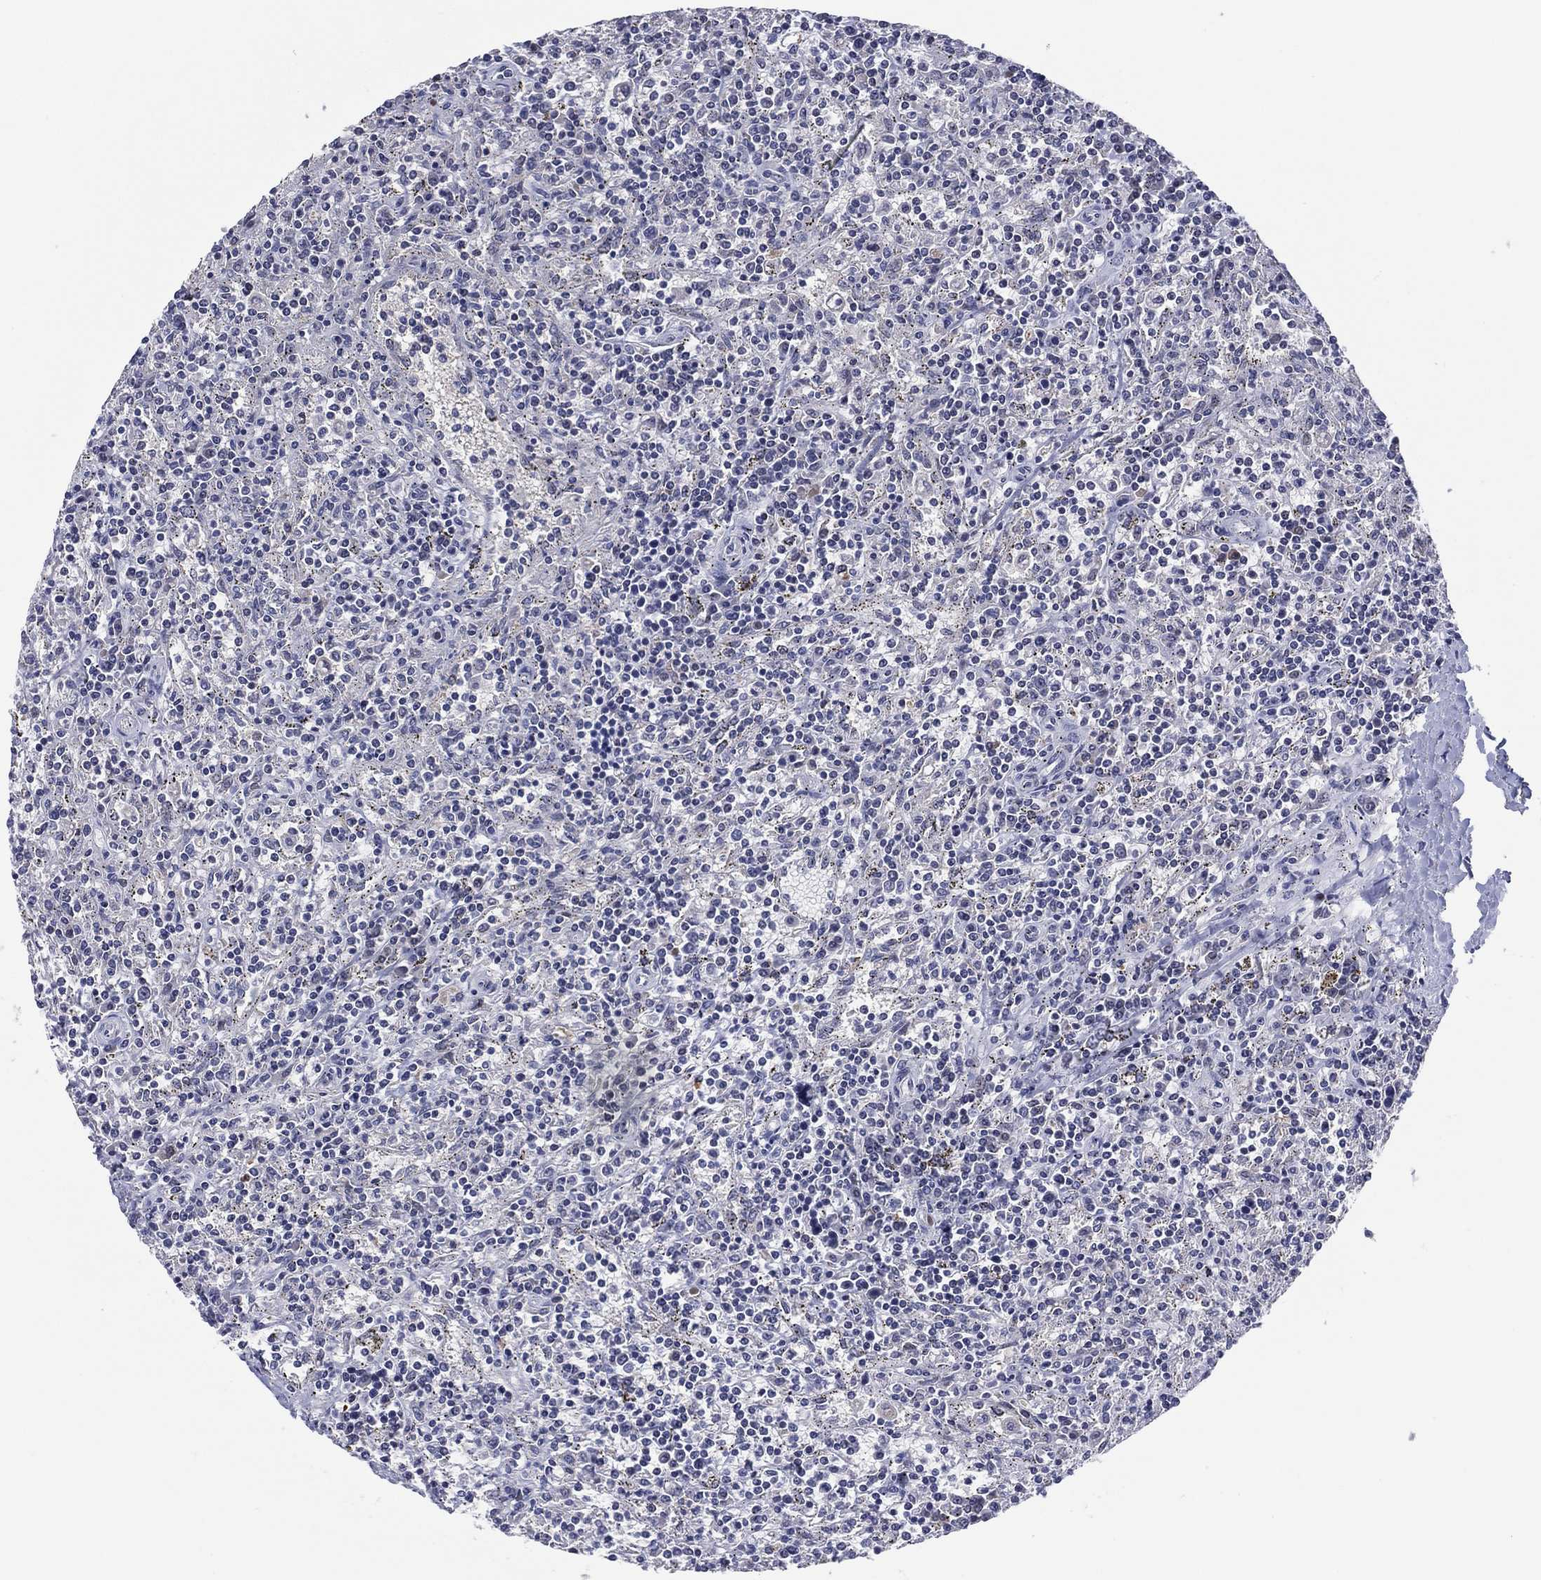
{"staining": {"intensity": "negative", "quantity": "none", "location": "none"}, "tissue": "lymphoma", "cell_type": "Tumor cells", "image_type": "cancer", "snomed": [{"axis": "morphology", "description": "Malignant lymphoma, non-Hodgkin's type, Low grade"}, {"axis": "topography", "description": "Spleen"}], "caption": "High power microscopy image of an immunohistochemistry image of low-grade malignant lymphoma, non-Hodgkin's type, revealing no significant positivity in tumor cells. The staining was performed using DAB (3,3'-diaminobenzidine) to visualize the protein expression in brown, while the nuclei were stained in blue with hematoxylin (Magnification: 20x).", "gene": "TRIM31", "patient": {"sex": "male", "age": 62}}